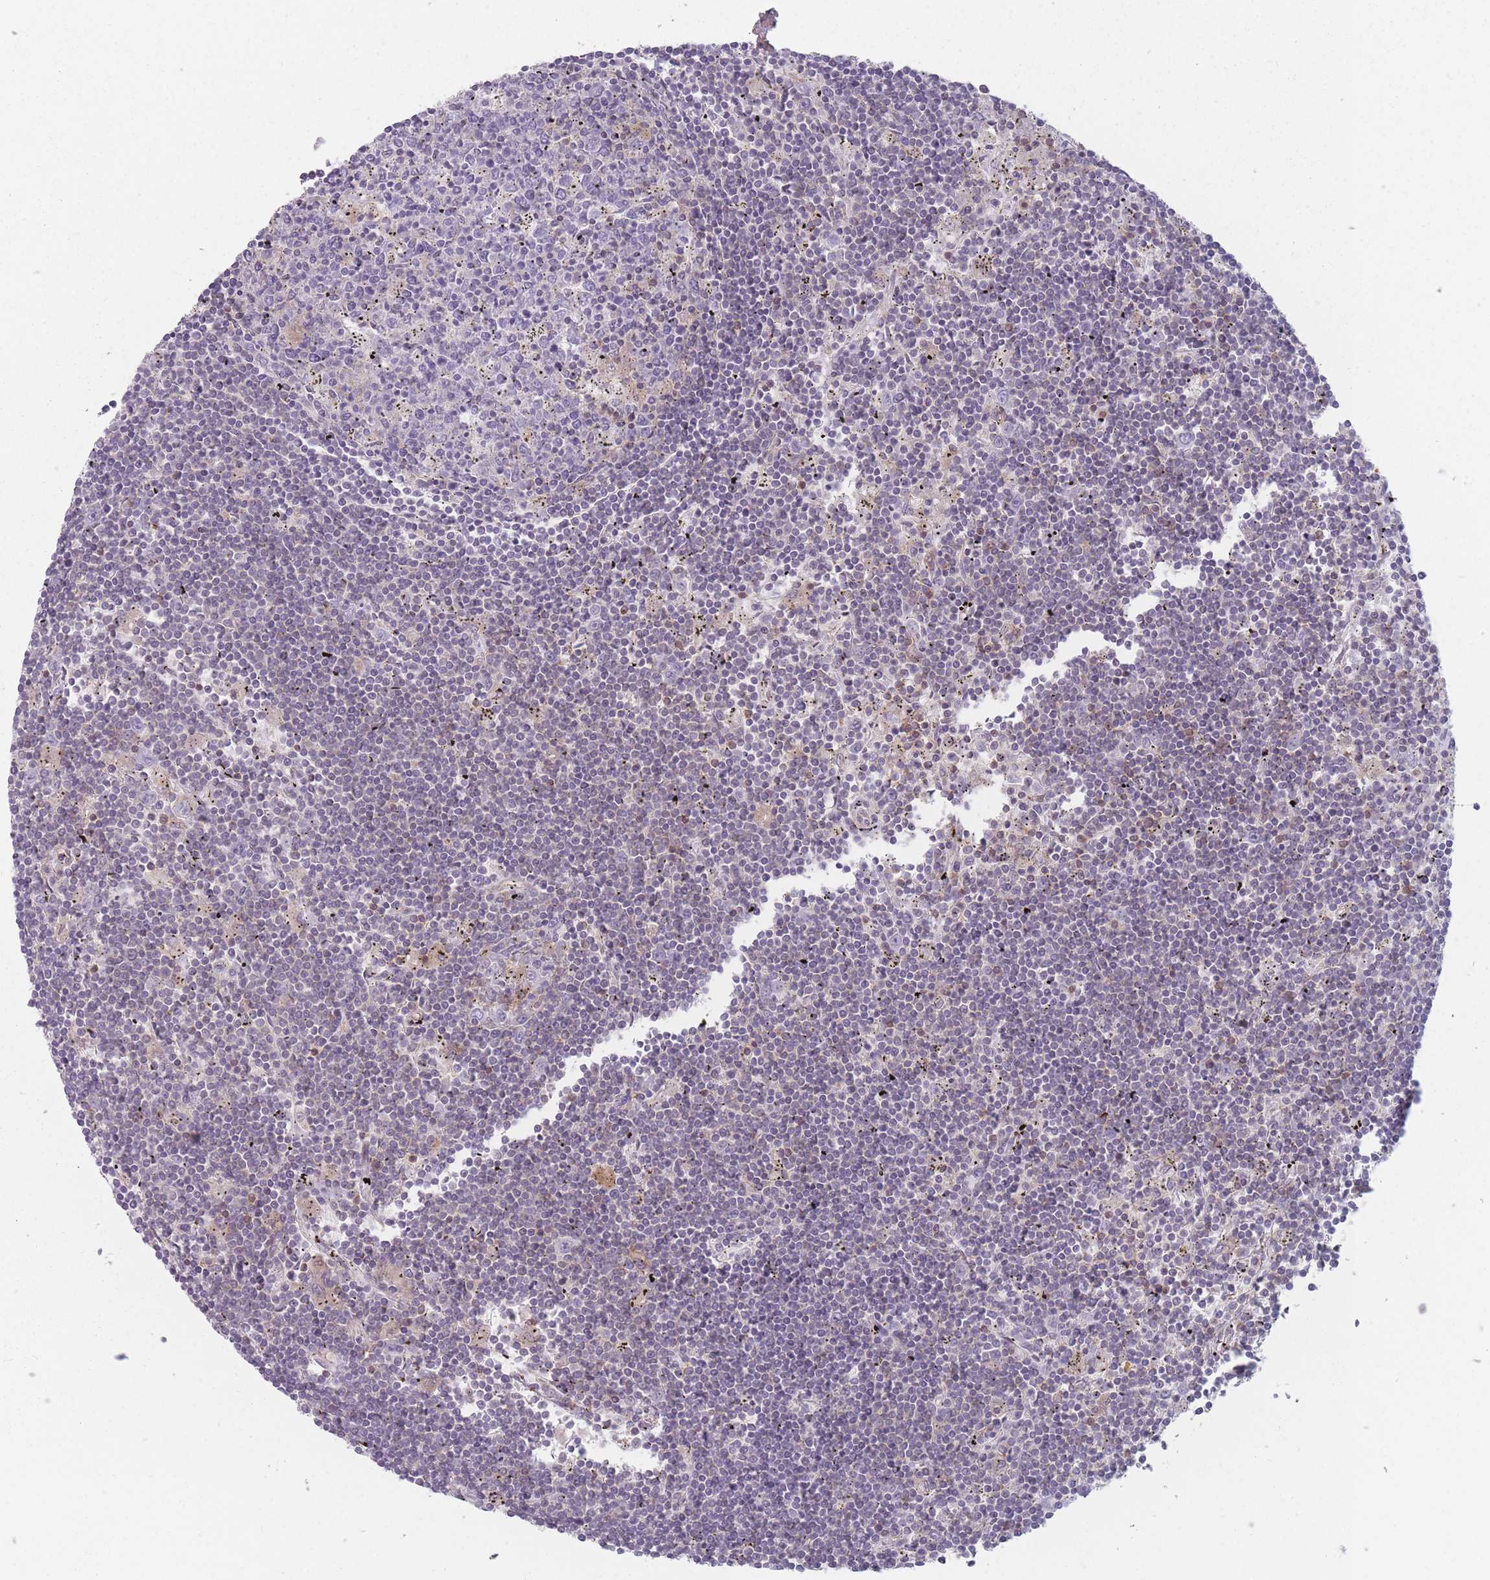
{"staining": {"intensity": "negative", "quantity": "none", "location": "none"}, "tissue": "lymphoma", "cell_type": "Tumor cells", "image_type": "cancer", "snomed": [{"axis": "morphology", "description": "Malignant lymphoma, non-Hodgkin's type, Low grade"}, {"axis": "topography", "description": "Spleen"}], "caption": "Tumor cells are negative for brown protein staining in malignant lymphoma, non-Hodgkin's type (low-grade).", "gene": "HSBP1L1", "patient": {"sex": "male", "age": 76}}